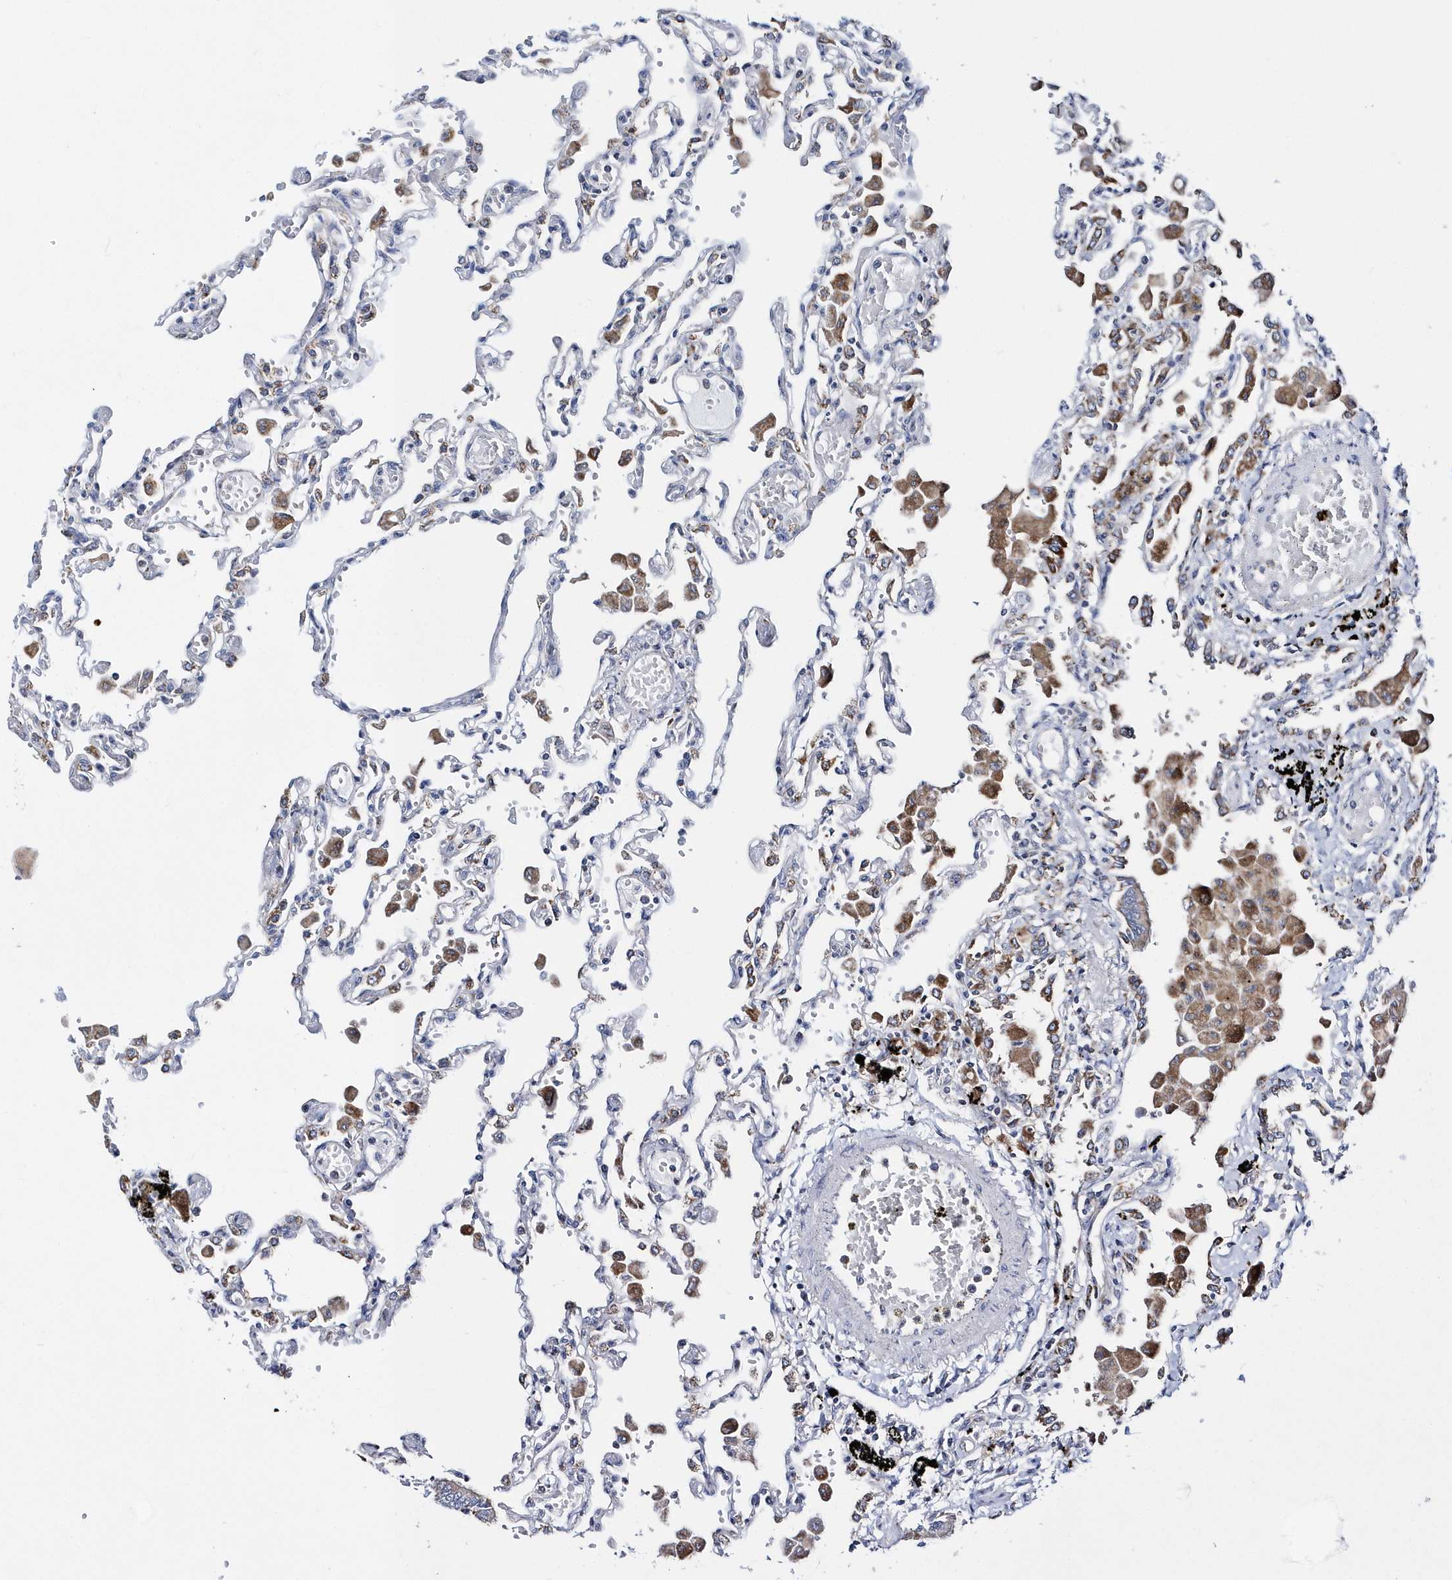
{"staining": {"intensity": "negative", "quantity": "none", "location": "none"}, "tissue": "lung", "cell_type": "Alveolar cells", "image_type": "normal", "snomed": [{"axis": "morphology", "description": "Normal tissue, NOS"}, {"axis": "topography", "description": "Bronchus"}, {"axis": "topography", "description": "Lung"}], "caption": "Immunohistochemistry histopathology image of benign lung: human lung stained with DAB (3,3'-diaminobenzidine) displays no significant protein staining in alveolar cells.", "gene": "SPATA5", "patient": {"sex": "female", "age": 49}}